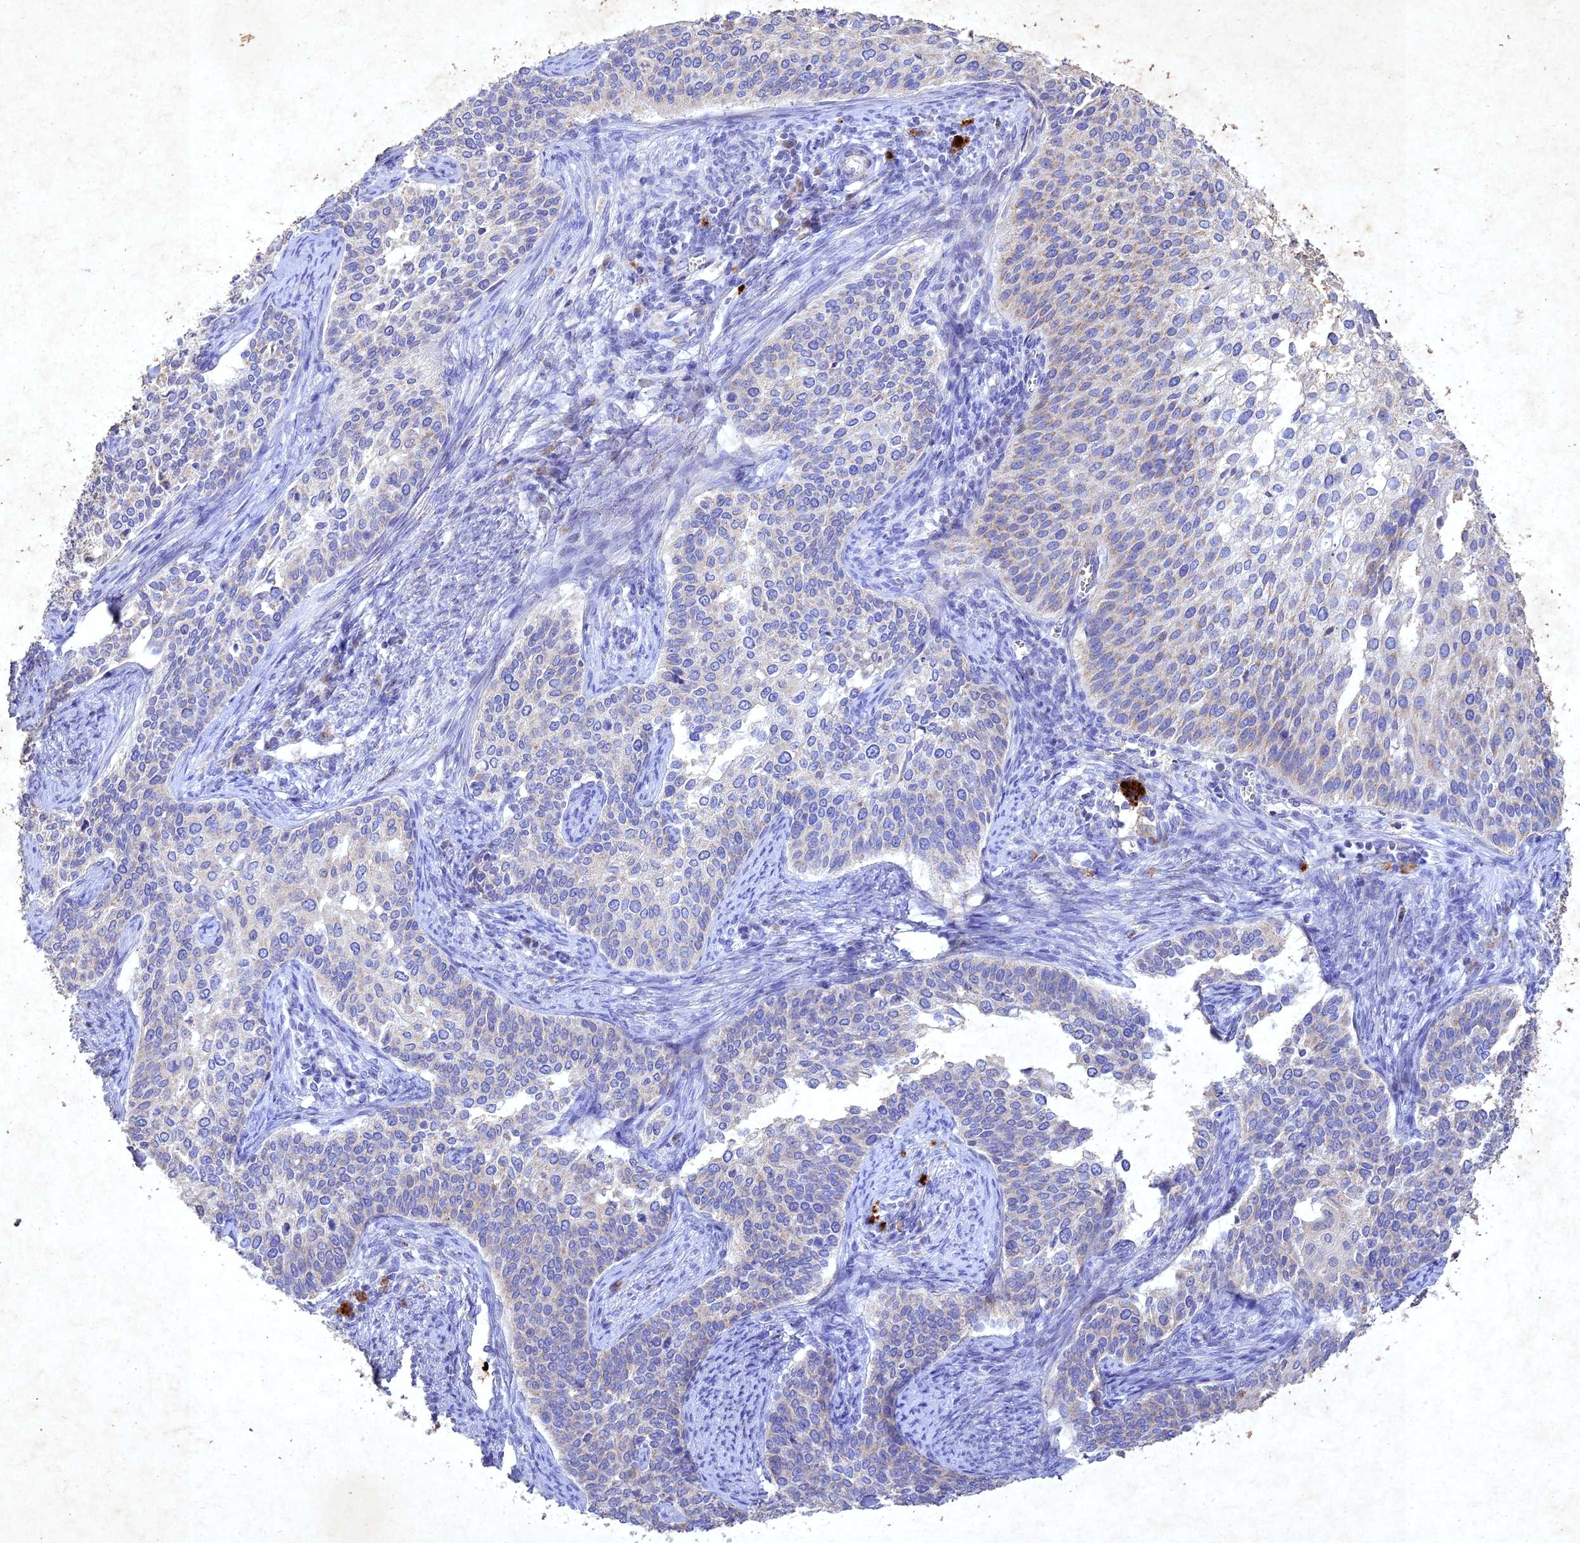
{"staining": {"intensity": "weak", "quantity": "<25%", "location": "cytoplasmic/membranous"}, "tissue": "cervical cancer", "cell_type": "Tumor cells", "image_type": "cancer", "snomed": [{"axis": "morphology", "description": "Squamous cell carcinoma, NOS"}, {"axis": "topography", "description": "Cervix"}], "caption": "Immunohistochemical staining of cervical squamous cell carcinoma exhibits no significant staining in tumor cells.", "gene": "NDUFV1", "patient": {"sex": "female", "age": 44}}